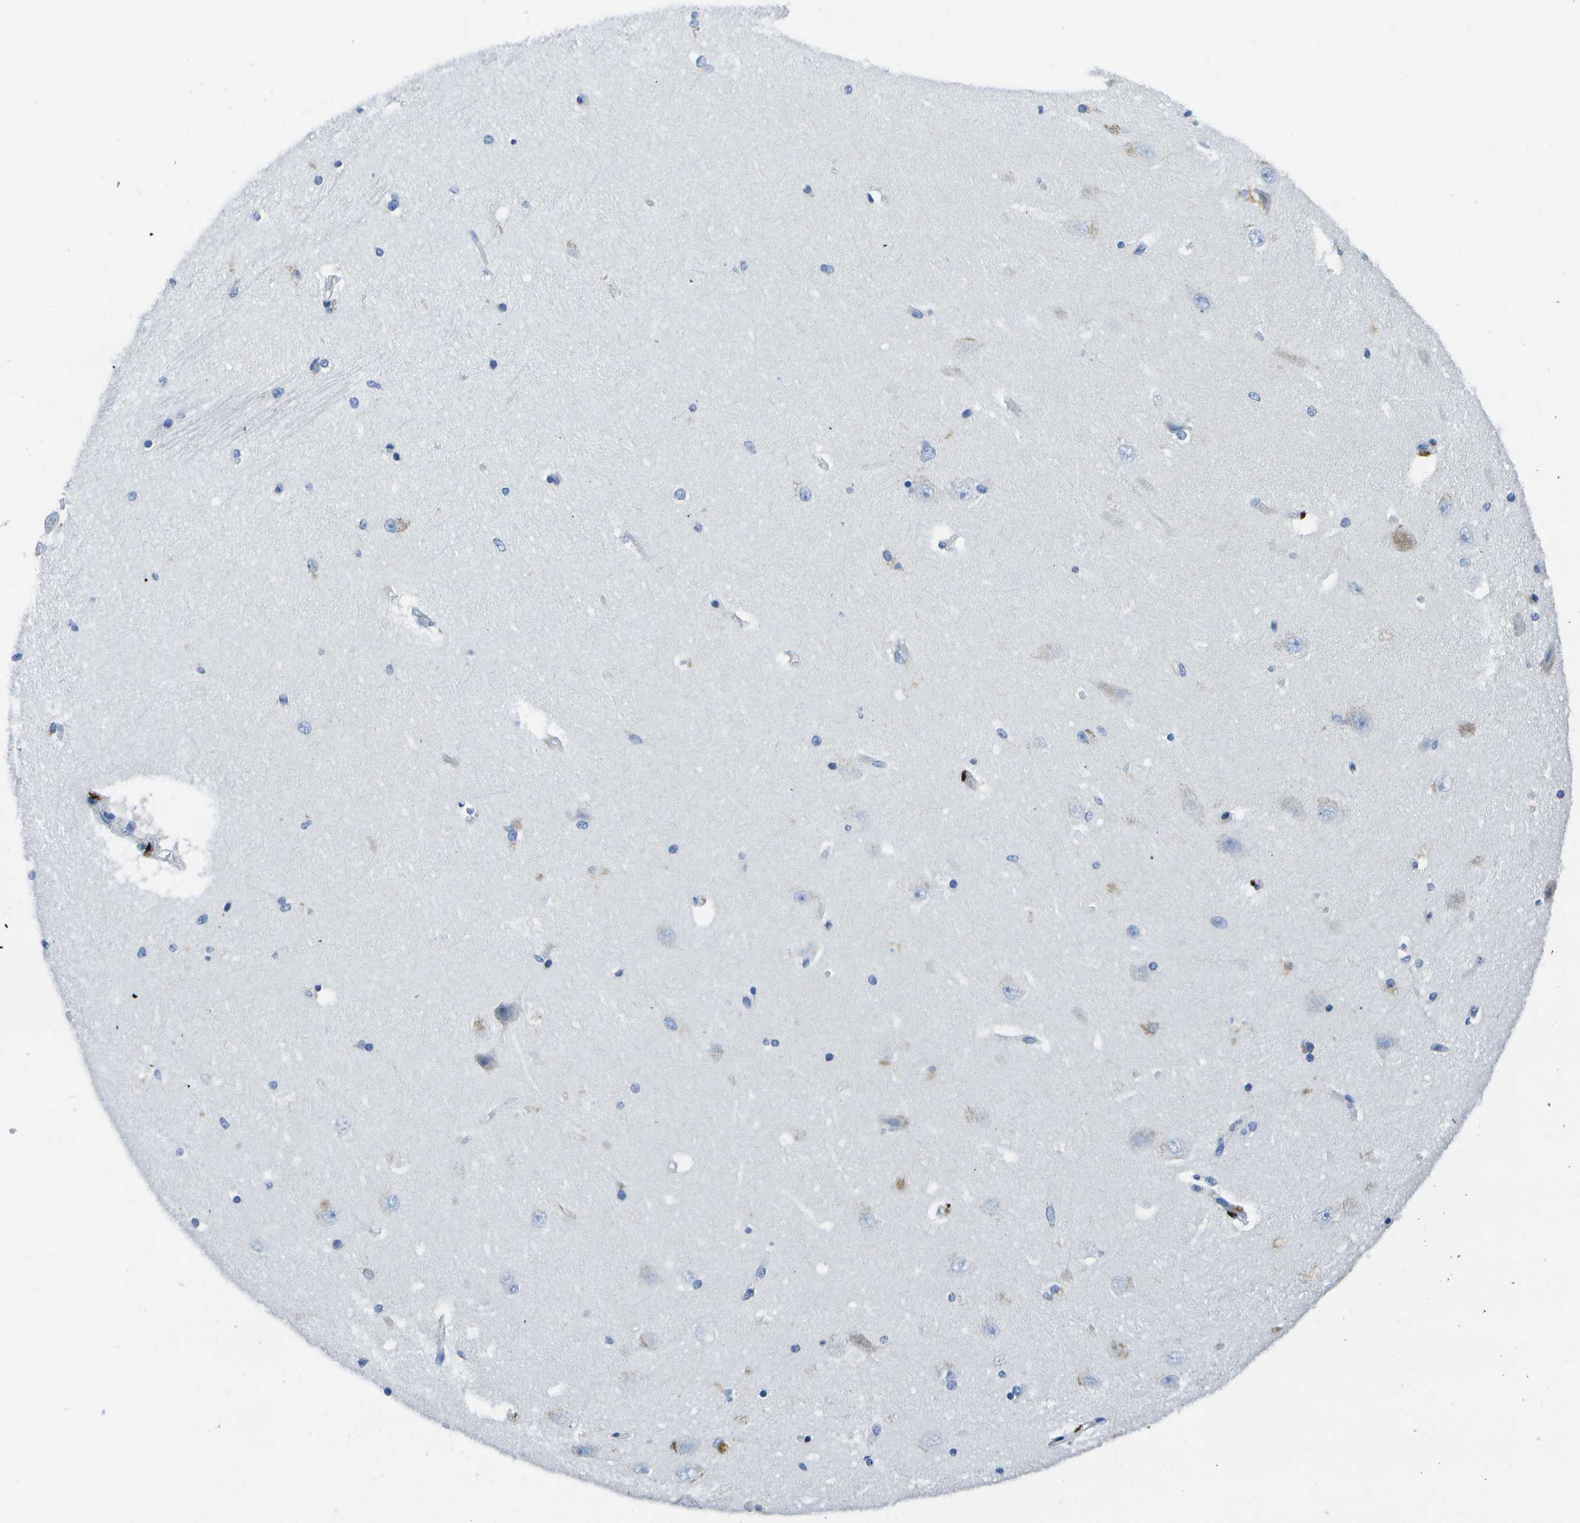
{"staining": {"intensity": "negative", "quantity": "none", "location": "none"}, "tissue": "hippocampus", "cell_type": "Glial cells", "image_type": "normal", "snomed": [{"axis": "morphology", "description": "Normal tissue, NOS"}, {"axis": "topography", "description": "Hippocampus"}], "caption": "DAB (3,3'-diaminobenzidine) immunohistochemical staining of benign human hippocampus displays no significant positivity in glial cells.", "gene": "MS4A1", "patient": {"sex": "female", "age": 54}}